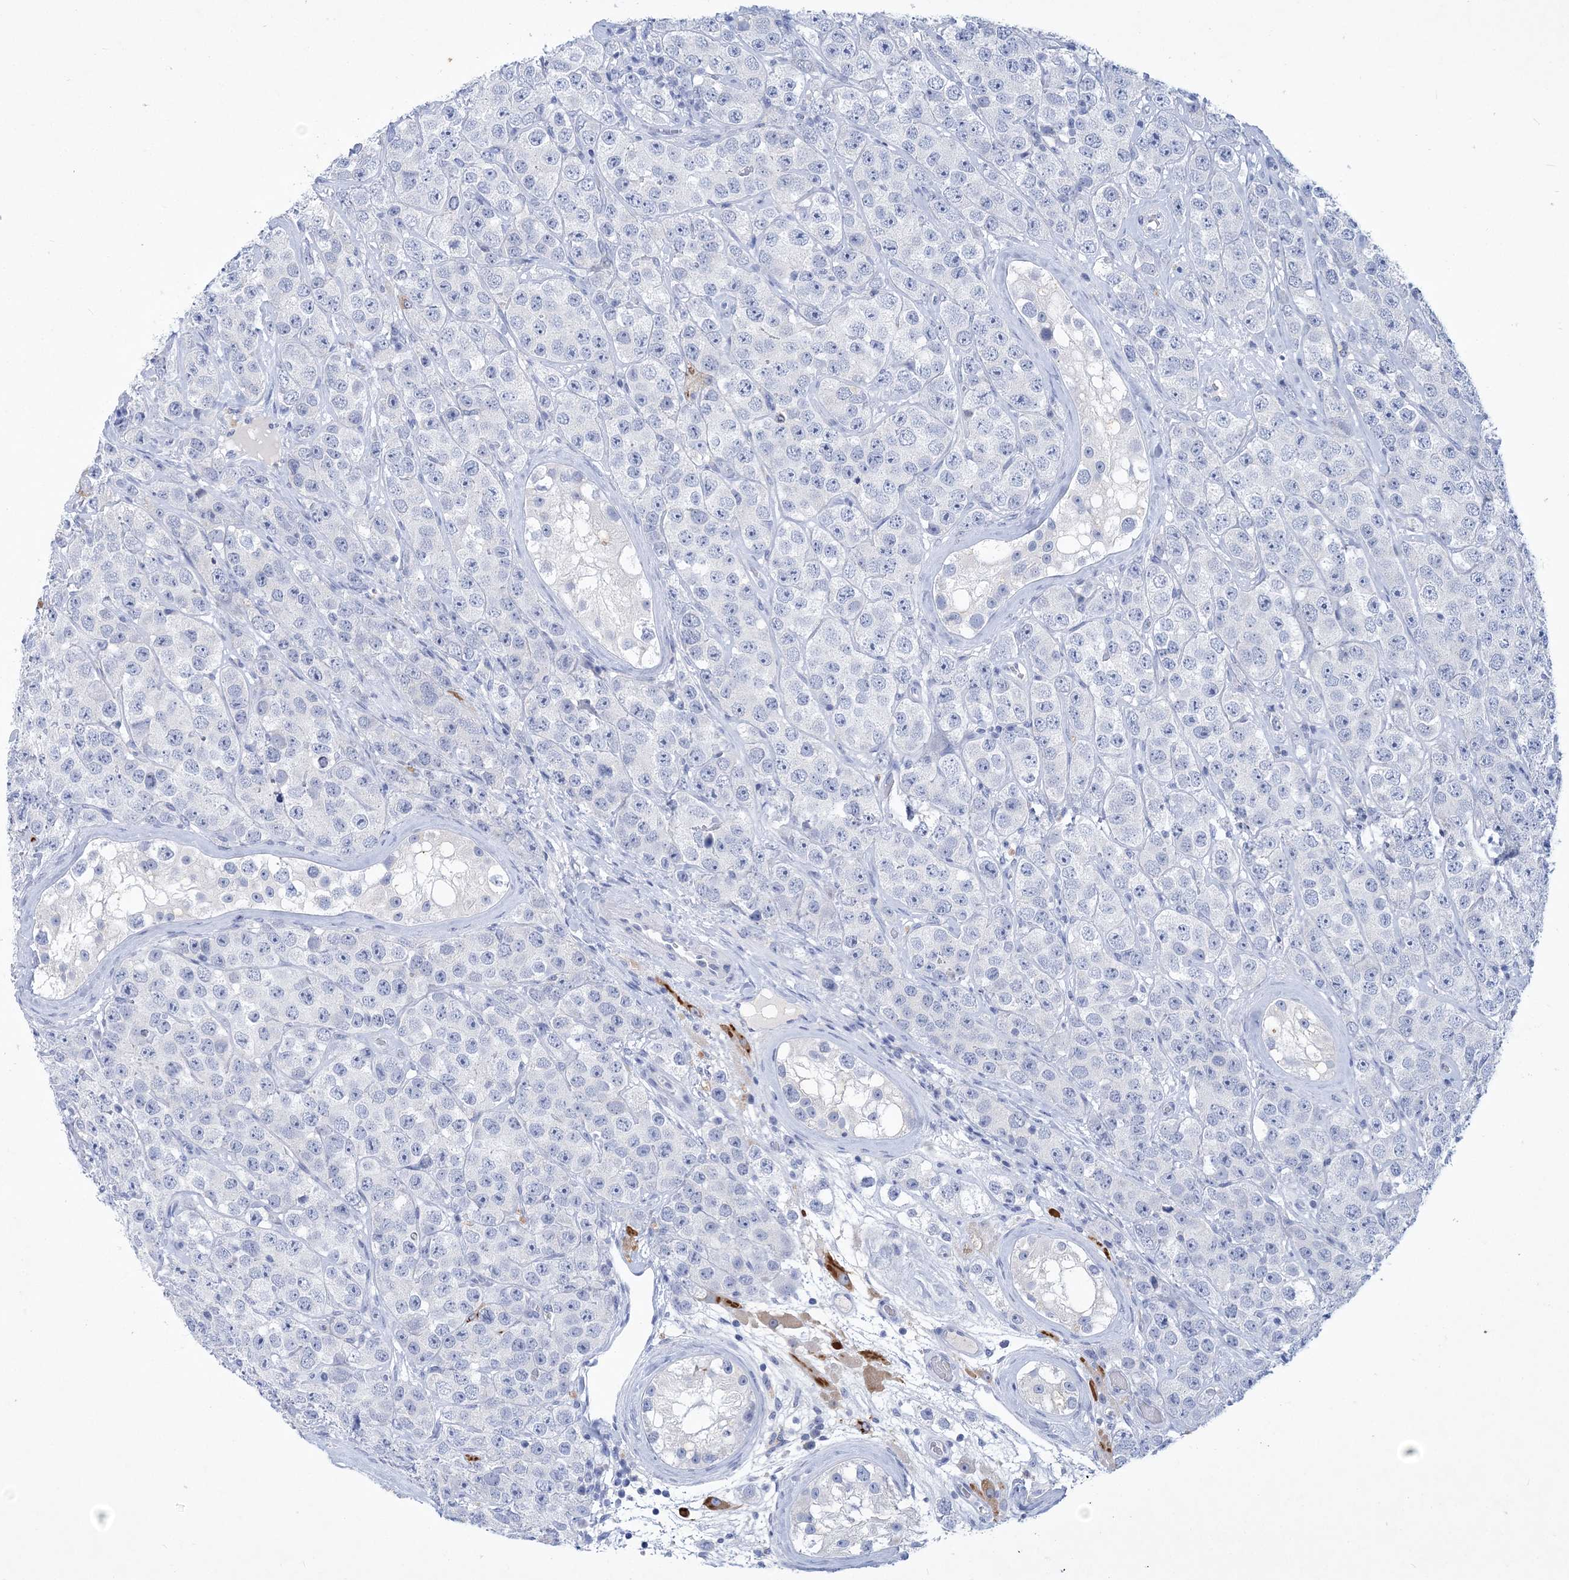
{"staining": {"intensity": "negative", "quantity": "none", "location": "none"}, "tissue": "testis cancer", "cell_type": "Tumor cells", "image_type": "cancer", "snomed": [{"axis": "morphology", "description": "Seminoma, NOS"}, {"axis": "topography", "description": "Testis"}], "caption": "Tumor cells are negative for protein expression in human testis seminoma. (DAB immunohistochemistry with hematoxylin counter stain).", "gene": "COPS8", "patient": {"sex": "male", "age": 28}}